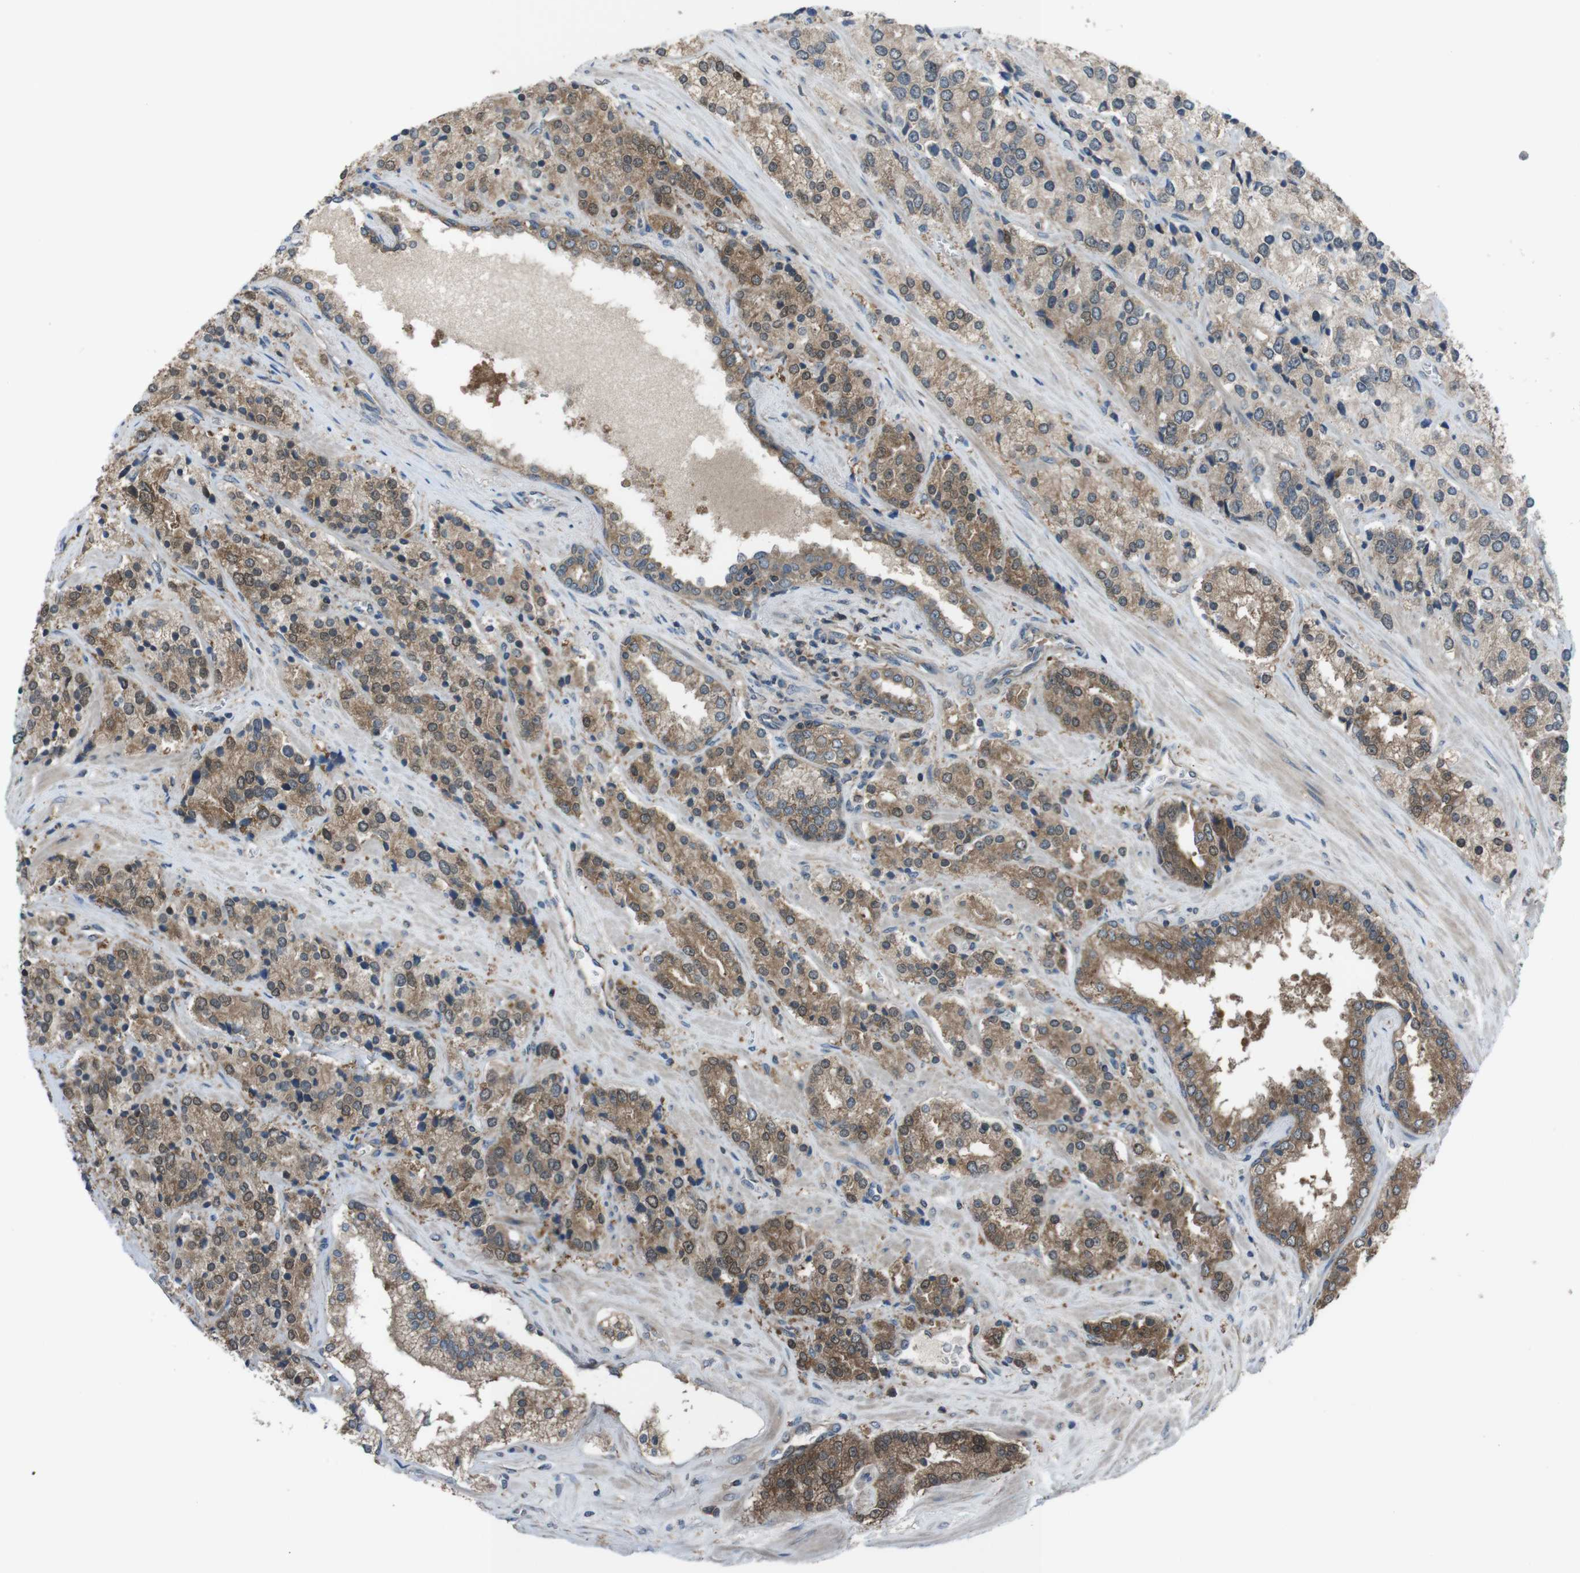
{"staining": {"intensity": "moderate", "quantity": ">75%", "location": "cytoplasmic/membranous"}, "tissue": "prostate cancer", "cell_type": "Tumor cells", "image_type": "cancer", "snomed": [{"axis": "morphology", "description": "Adenocarcinoma, High grade"}, {"axis": "topography", "description": "Prostate"}], "caption": "The immunohistochemical stain labels moderate cytoplasmic/membranous staining in tumor cells of prostate adenocarcinoma (high-grade) tissue.", "gene": "SSR3", "patient": {"sex": "male", "age": 71}}